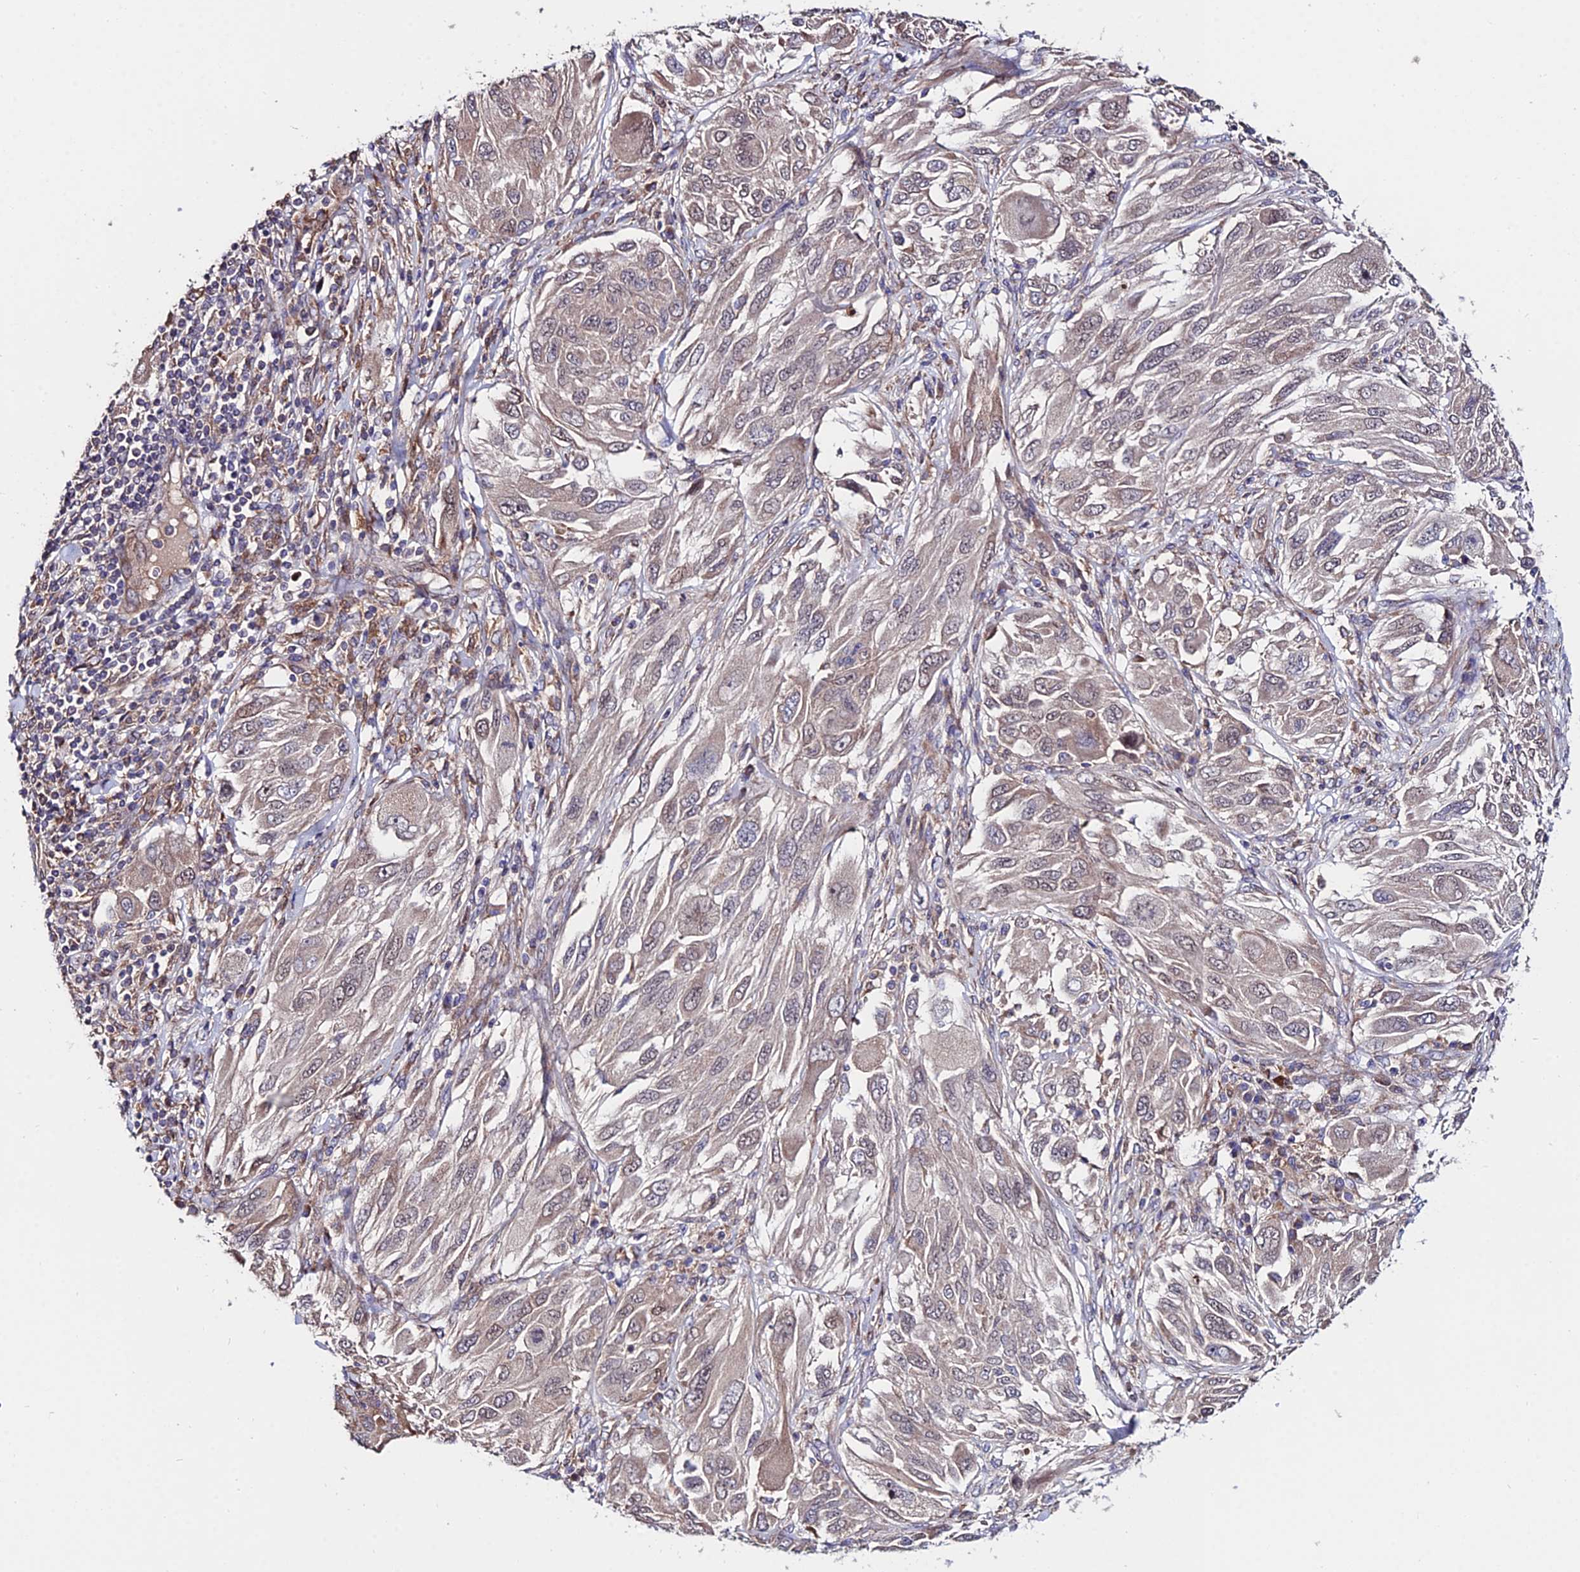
{"staining": {"intensity": "weak", "quantity": "25%-75%", "location": "cytoplasmic/membranous,nuclear"}, "tissue": "melanoma", "cell_type": "Tumor cells", "image_type": "cancer", "snomed": [{"axis": "morphology", "description": "Malignant melanoma, NOS"}, {"axis": "topography", "description": "Skin"}], "caption": "Protein positivity by IHC demonstrates weak cytoplasmic/membranous and nuclear staining in about 25%-75% of tumor cells in melanoma.", "gene": "CDC37L1", "patient": {"sex": "female", "age": 91}}